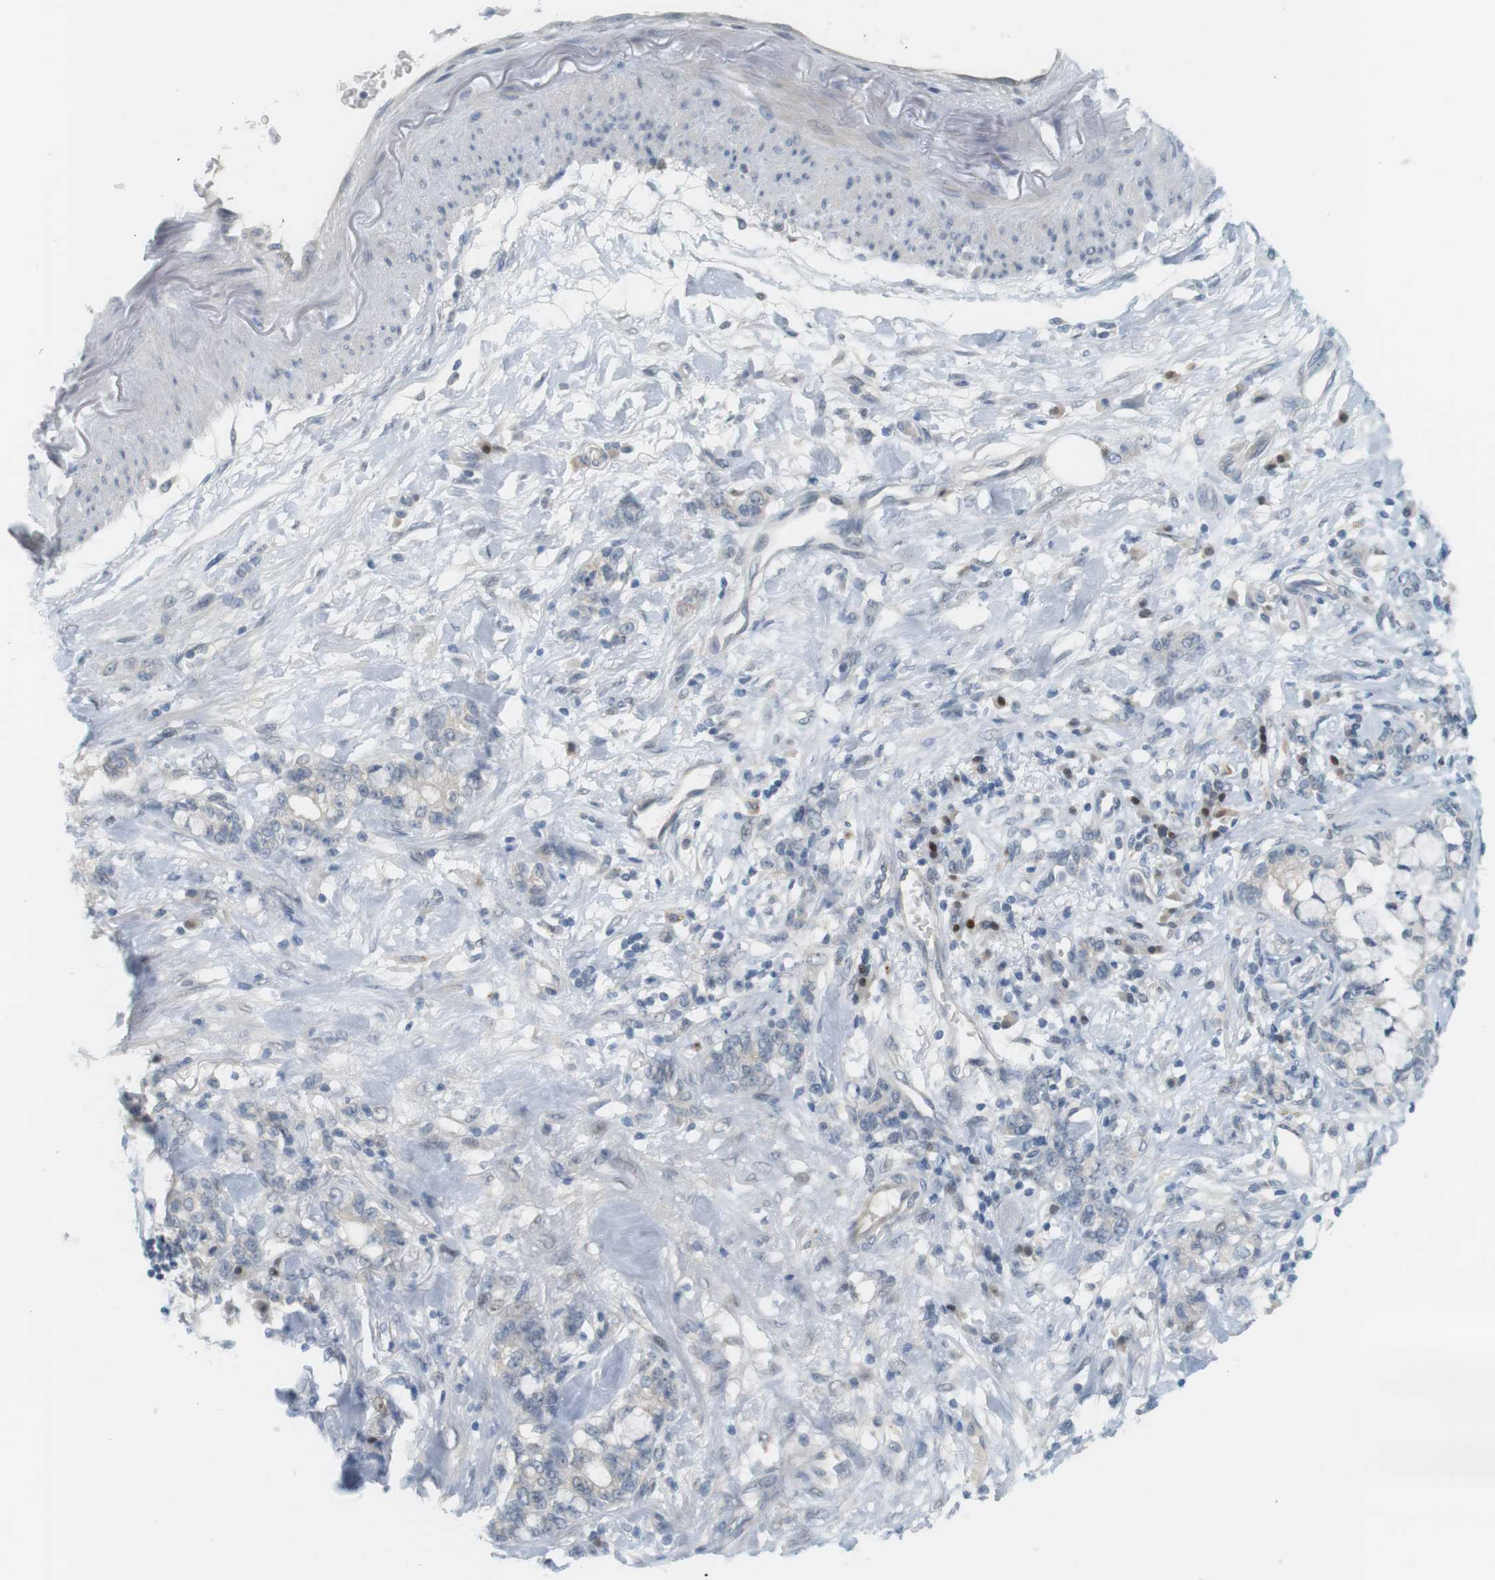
{"staining": {"intensity": "negative", "quantity": "none", "location": "none"}, "tissue": "stomach cancer", "cell_type": "Tumor cells", "image_type": "cancer", "snomed": [{"axis": "morphology", "description": "Adenocarcinoma, NOS"}, {"axis": "topography", "description": "Stomach, lower"}], "caption": "This is an IHC photomicrograph of adenocarcinoma (stomach). There is no staining in tumor cells.", "gene": "CREB3L2", "patient": {"sex": "male", "age": 88}}